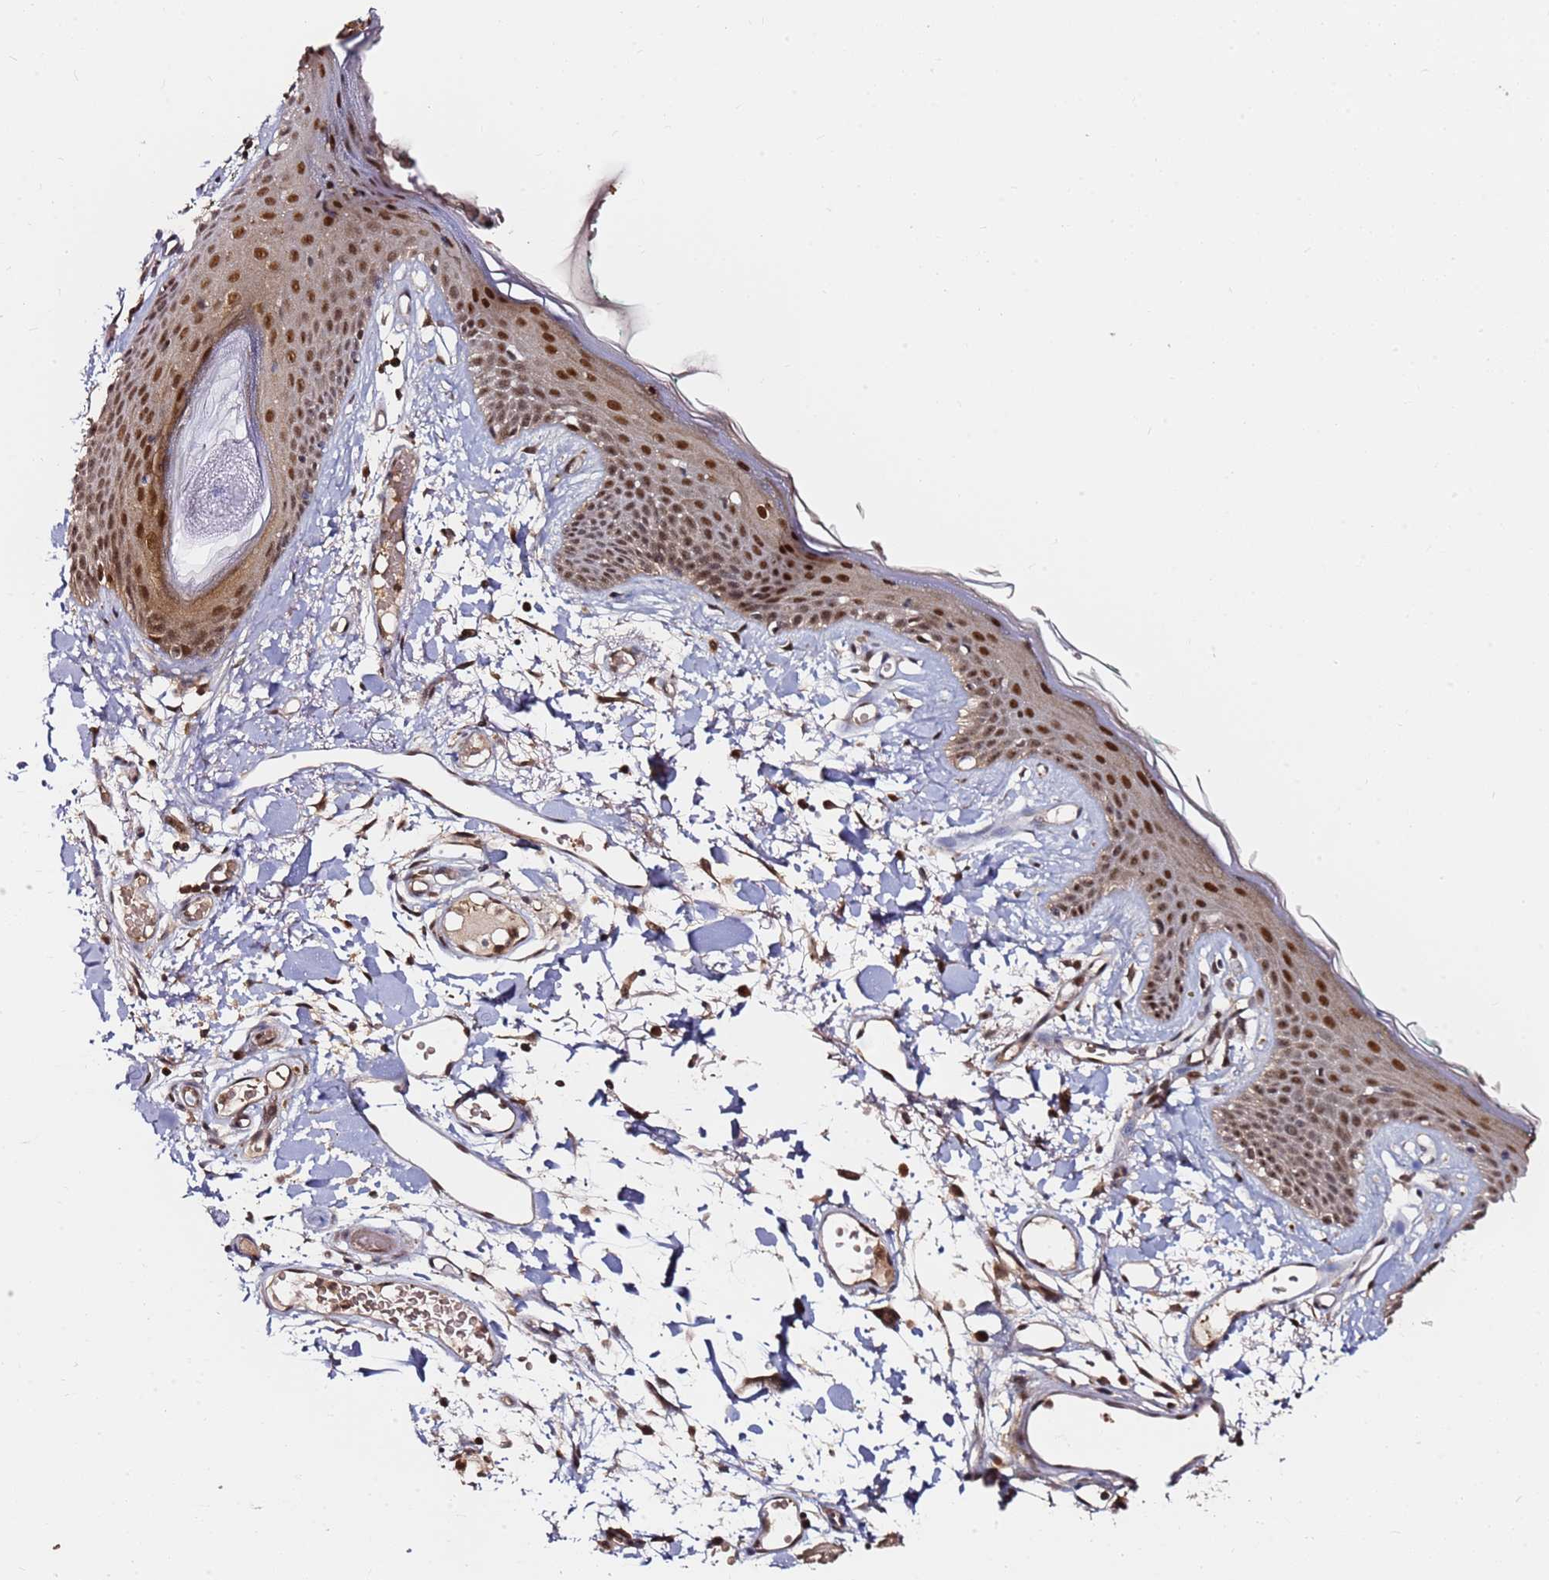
{"staining": {"intensity": "moderate", "quantity": ">75%", "location": "cytoplasmic/membranous,nuclear"}, "tissue": "skin", "cell_type": "Fibroblasts", "image_type": "normal", "snomed": [{"axis": "morphology", "description": "Normal tissue, NOS"}, {"axis": "topography", "description": "Skin"}], "caption": "Moderate cytoplasmic/membranous,nuclear expression for a protein is present in approximately >75% of fibroblasts of benign skin using immunohistochemistry (IHC).", "gene": "RGS18", "patient": {"sex": "male", "age": 79}}